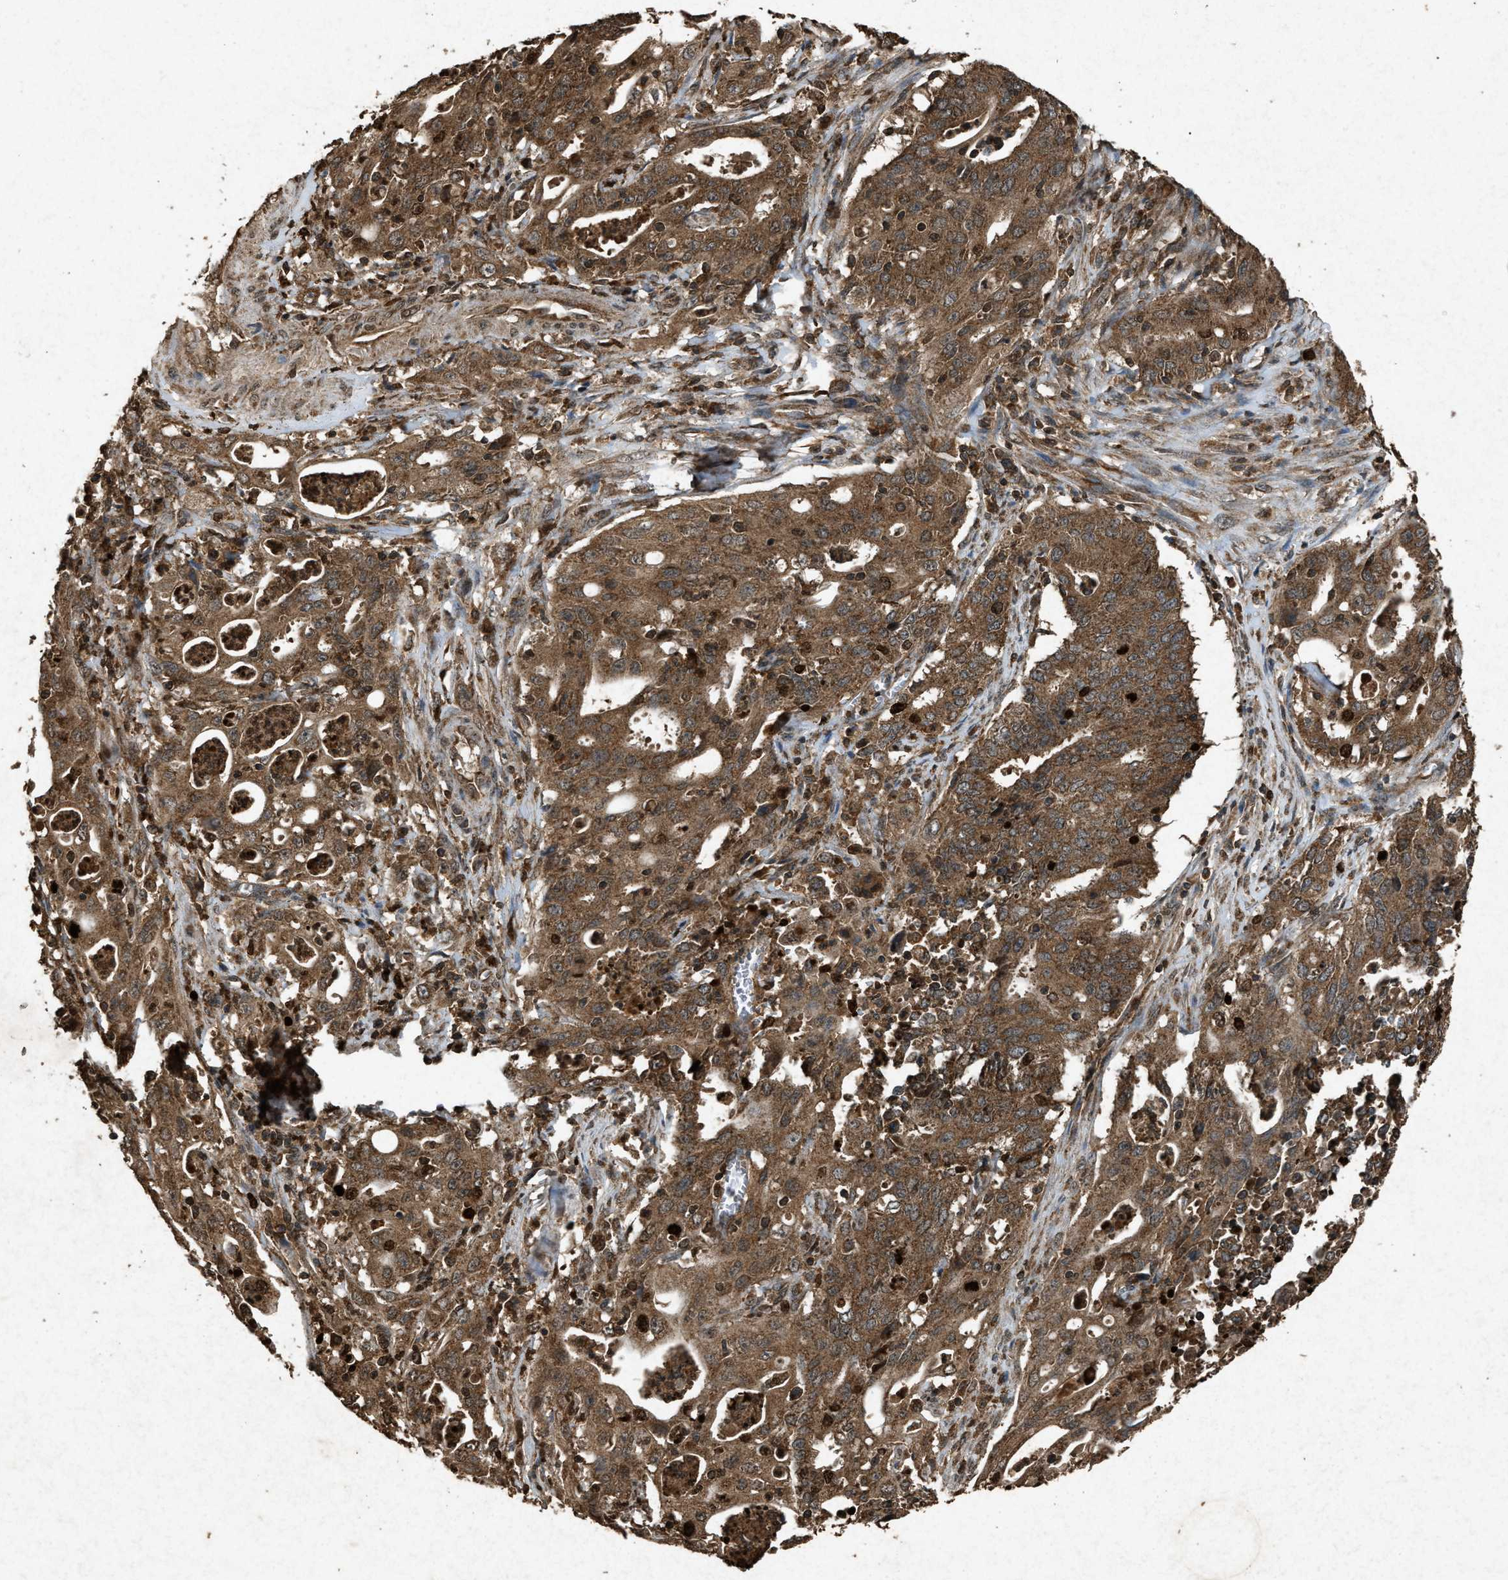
{"staining": {"intensity": "strong", "quantity": ">75%", "location": "cytoplasmic/membranous"}, "tissue": "cervical cancer", "cell_type": "Tumor cells", "image_type": "cancer", "snomed": [{"axis": "morphology", "description": "Adenocarcinoma, NOS"}, {"axis": "topography", "description": "Cervix"}], "caption": "Immunohistochemistry (IHC) of cervical cancer (adenocarcinoma) demonstrates high levels of strong cytoplasmic/membranous staining in about >75% of tumor cells.", "gene": "OAS1", "patient": {"sex": "female", "age": 44}}